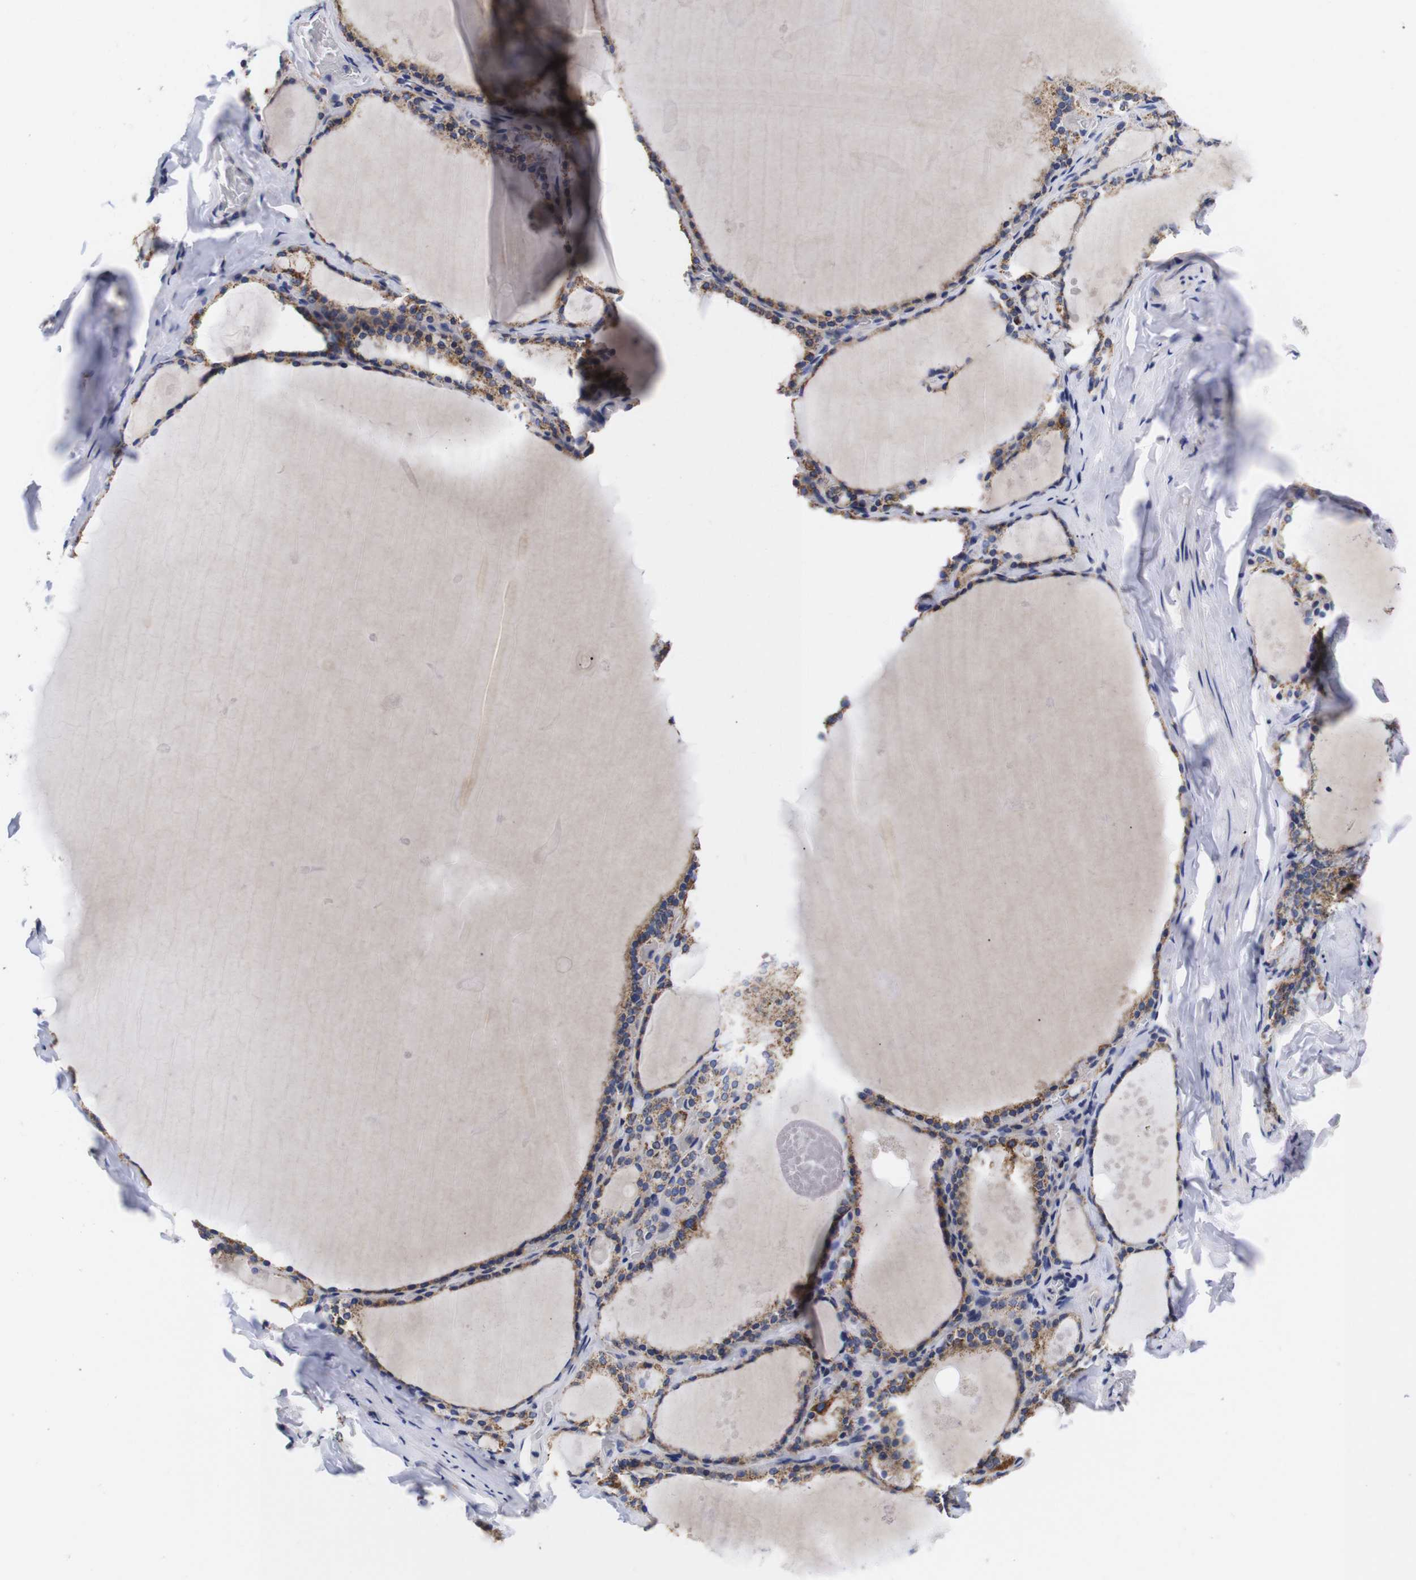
{"staining": {"intensity": "moderate", "quantity": ">75%", "location": "cytoplasmic/membranous"}, "tissue": "thyroid gland", "cell_type": "Glandular cells", "image_type": "normal", "snomed": [{"axis": "morphology", "description": "Normal tissue, NOS"}, {"axis": "topography", "description": "Thyroid gland"}], "caption": "Glandular cells show medium levels of moderate cytoplasmic/membranous staining in approximately >75% of cells in normal thyroid gland. (Stains: DAB in brown, nuclei in blue, Microscopy: brightfield microscopy at high magnification).", "gene": "OPN3", "patient": {"sex": "male", "age": 56}}